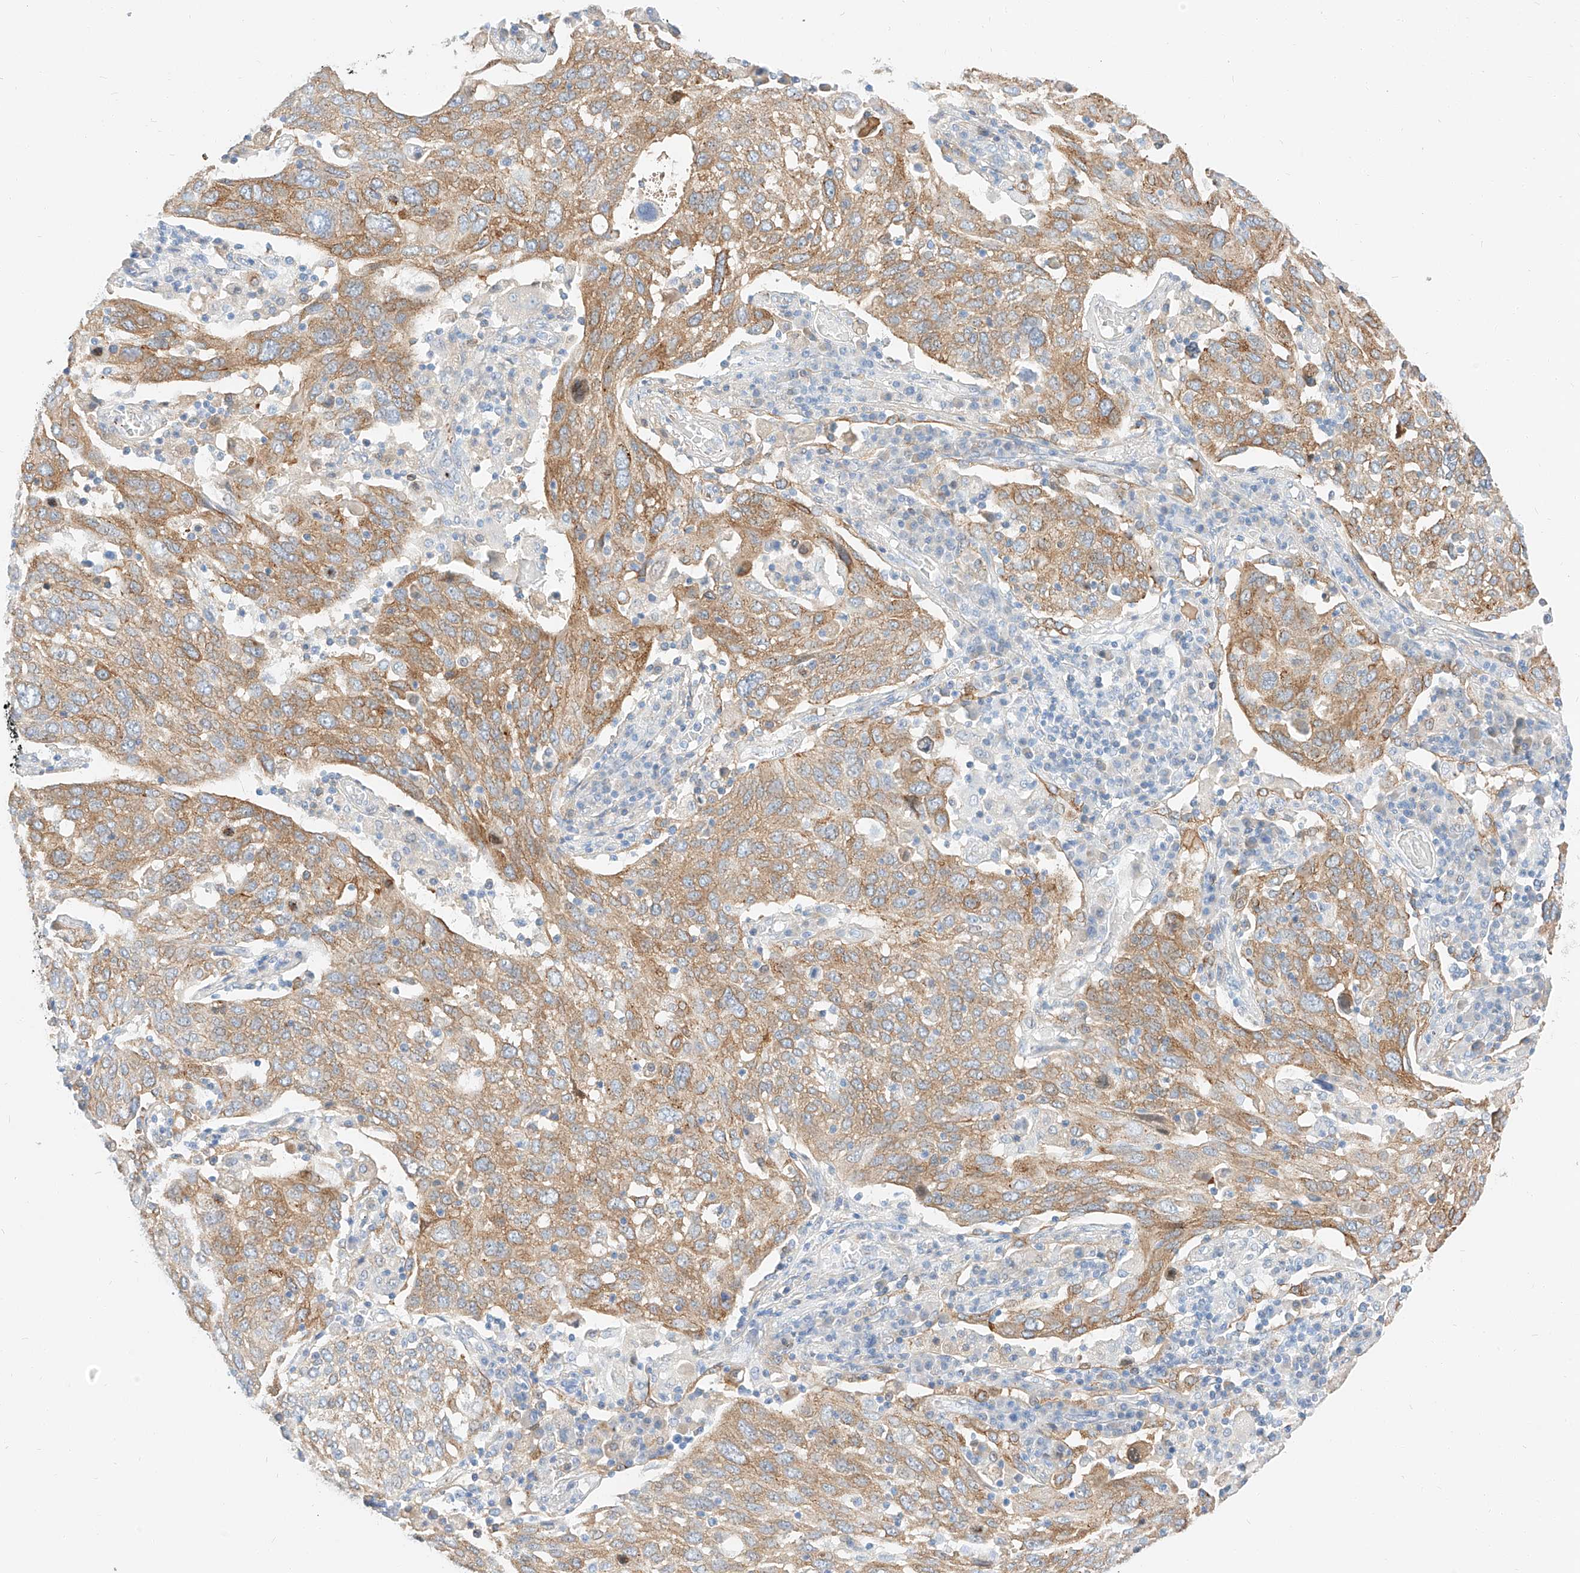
{"staining": {"intensity": "moderate", "quantity": ">75%", "location": "cytoplasmic/membranous"}, "tissue": "lung cancer", "cell_type": "Tumor cells", "image_type": "cancer", "snomed": [{"axis": "morphology", "description": "Squamous cell carcinoma, NOS"}, {"axis": "topography", "description": "Lung"}], "caption": "Protein staining of lung cancer (squamous cell carcinoma) tissue shows moderate cytoplasmic/membranous expression in approximately >75% of tumor cells.", "gene": "MAP7", "patient": {"sex": "male", "age": 65}}